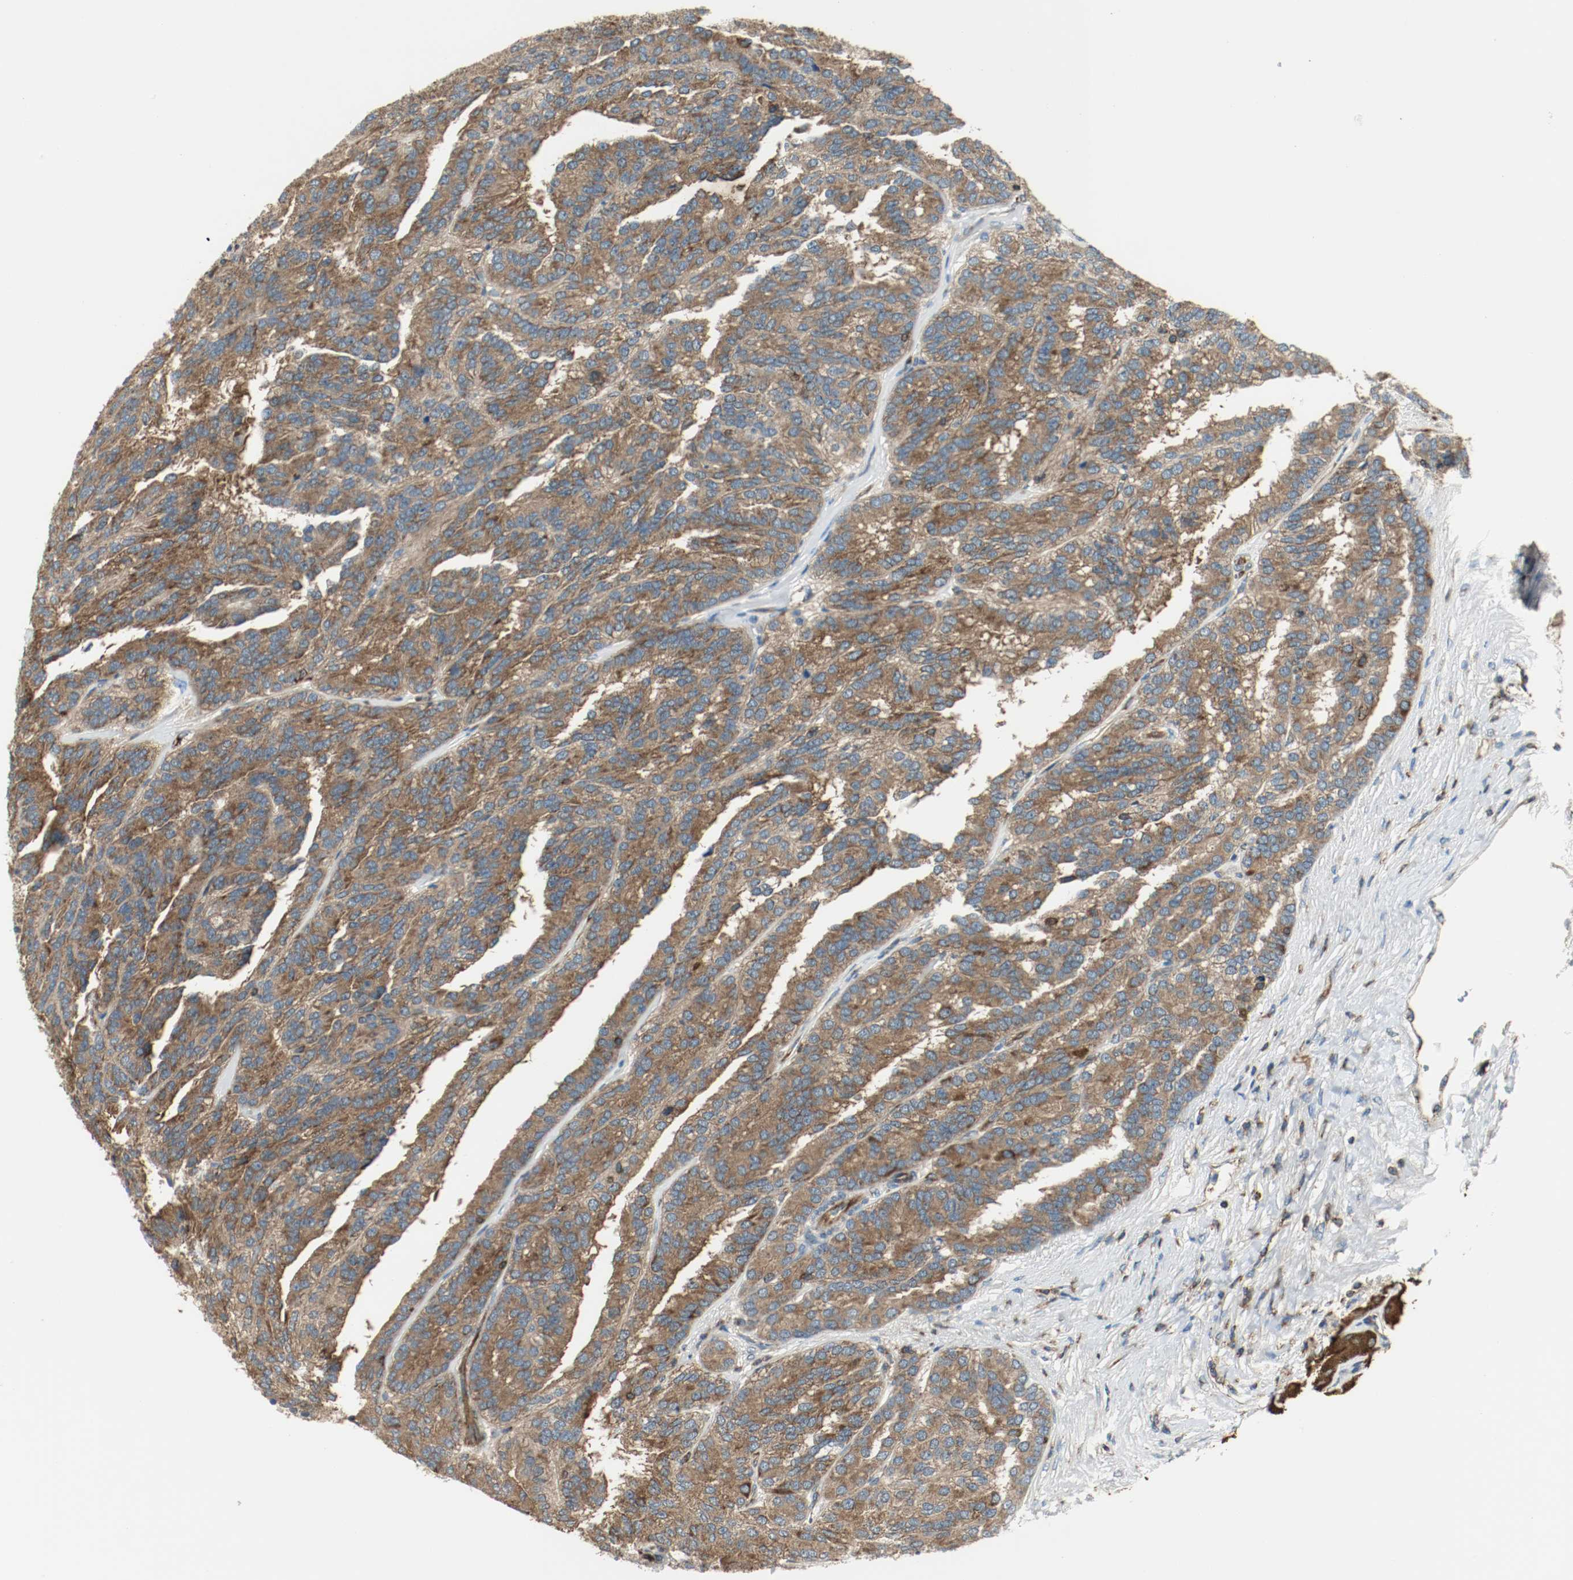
{"staining": {"intensity": "strong", "quantity": ">75%", "location": "cytoplasmic/membranous"}, "tissue": "renal cancer", "cell_type": "Tumor cells", "image_type": "cancer", "snomed": [{"axis": "morphology", "description": "Adenocarcinoma, NOS"}, {"axis": "topography", "description": "Kidney"}], "caption": "About >75% of tumor cells in human renal adenocarcinoma reveal strong cytoplasmic/membranous protein staining as visualized by brown immunohistochemical staining.", "gene": "PLCG1", "patient": {"sex": "male", "age": 46}}